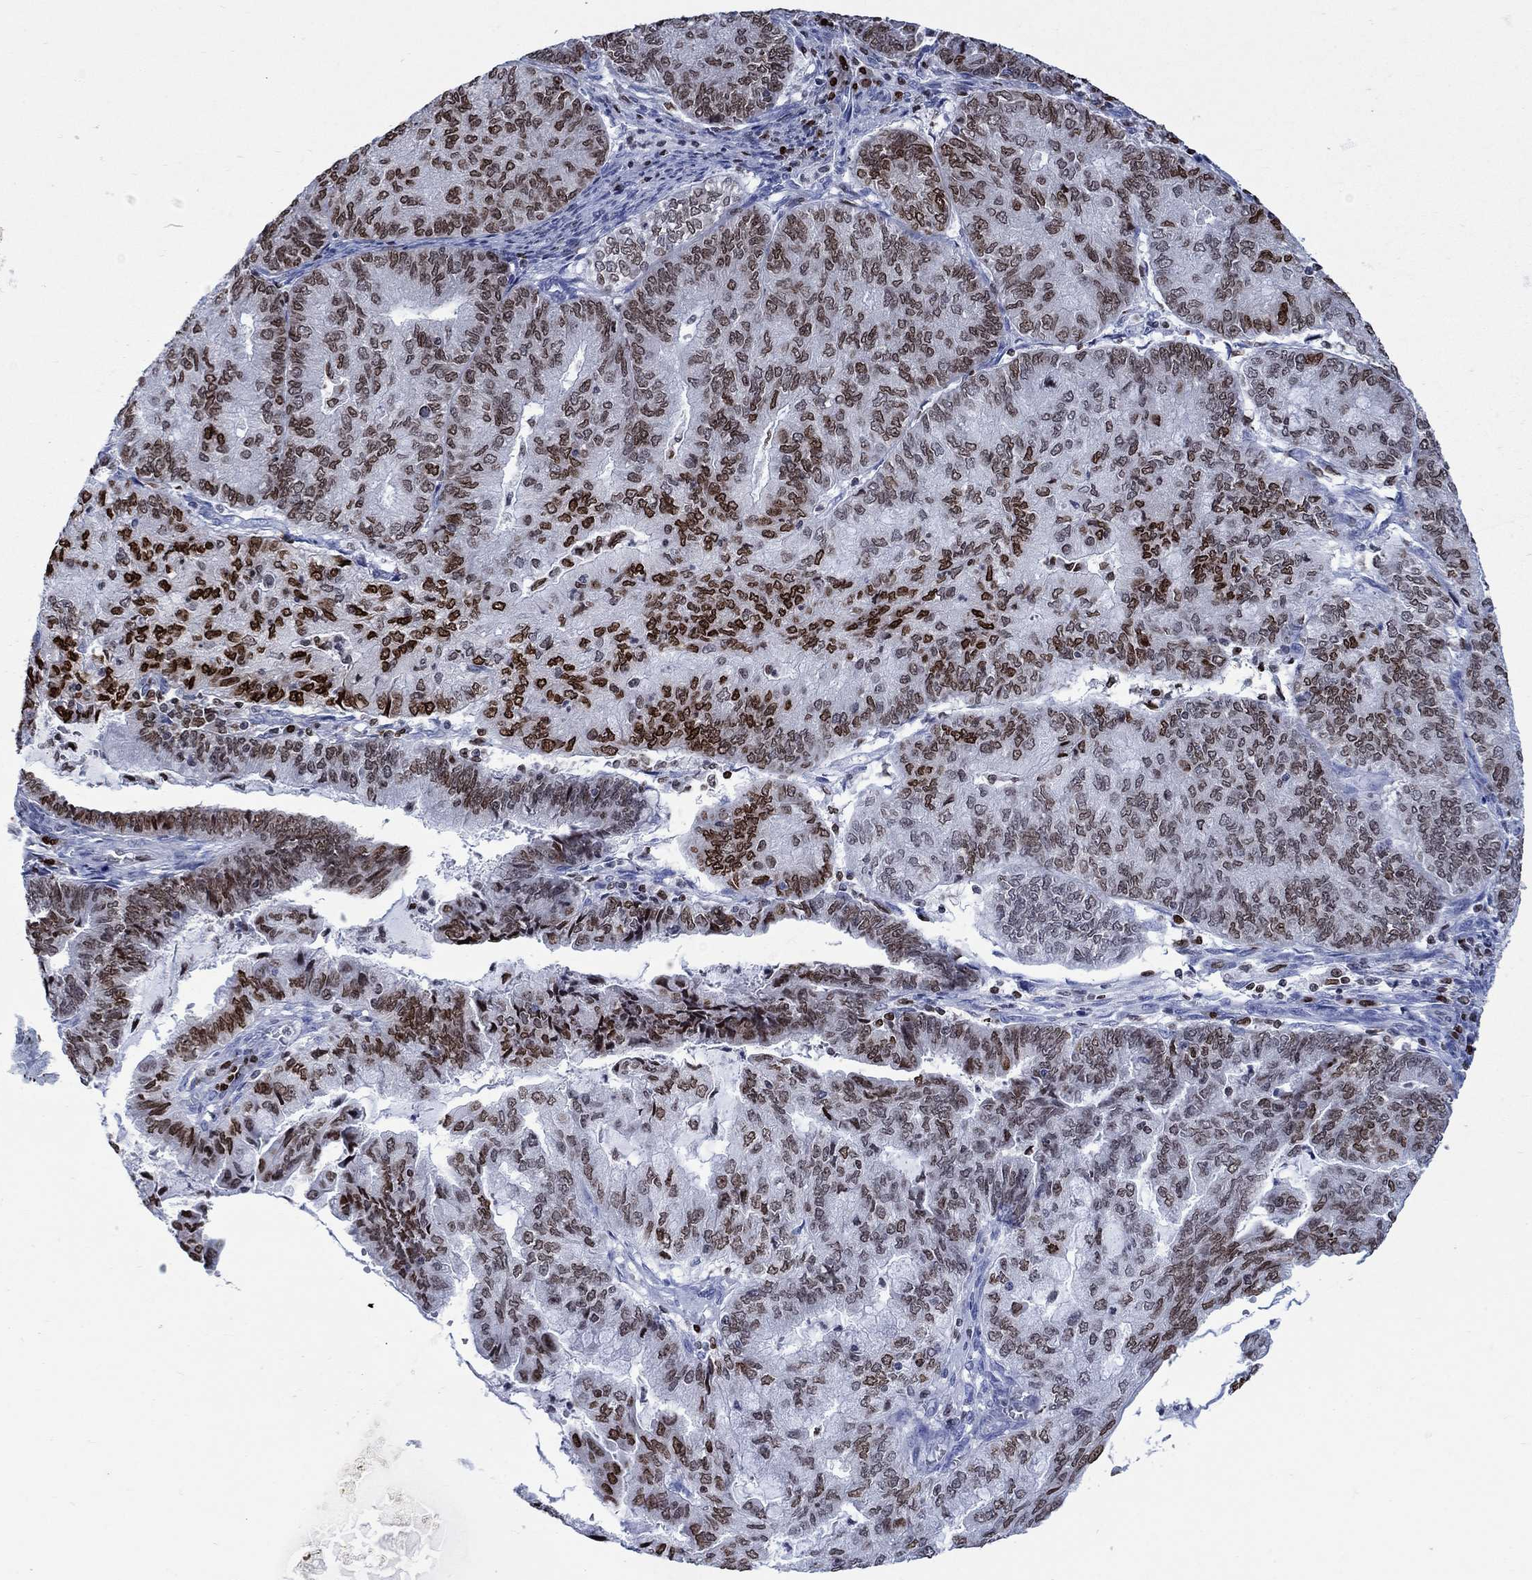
{"staining": {"intensity": "strong", "quantity": "25%-75%", "location": "nuclear"}, "tissue": "endometrial cancer", "cell_type": "Tumor cells", "image_type": "cancer", "snomed": [{"axis": "morphology", "description": "Adenocarcinoma, NOS"}, {"axis": "topography", "description": "Endometrium"}], "caption": "Immunohistochemical staining of endometrial cancer displays strong nuclear protein expression in approximately 25%-75% of tumor cells.", "gene": "HMGA1", "patient": {"sex": "female", "age": 82}}